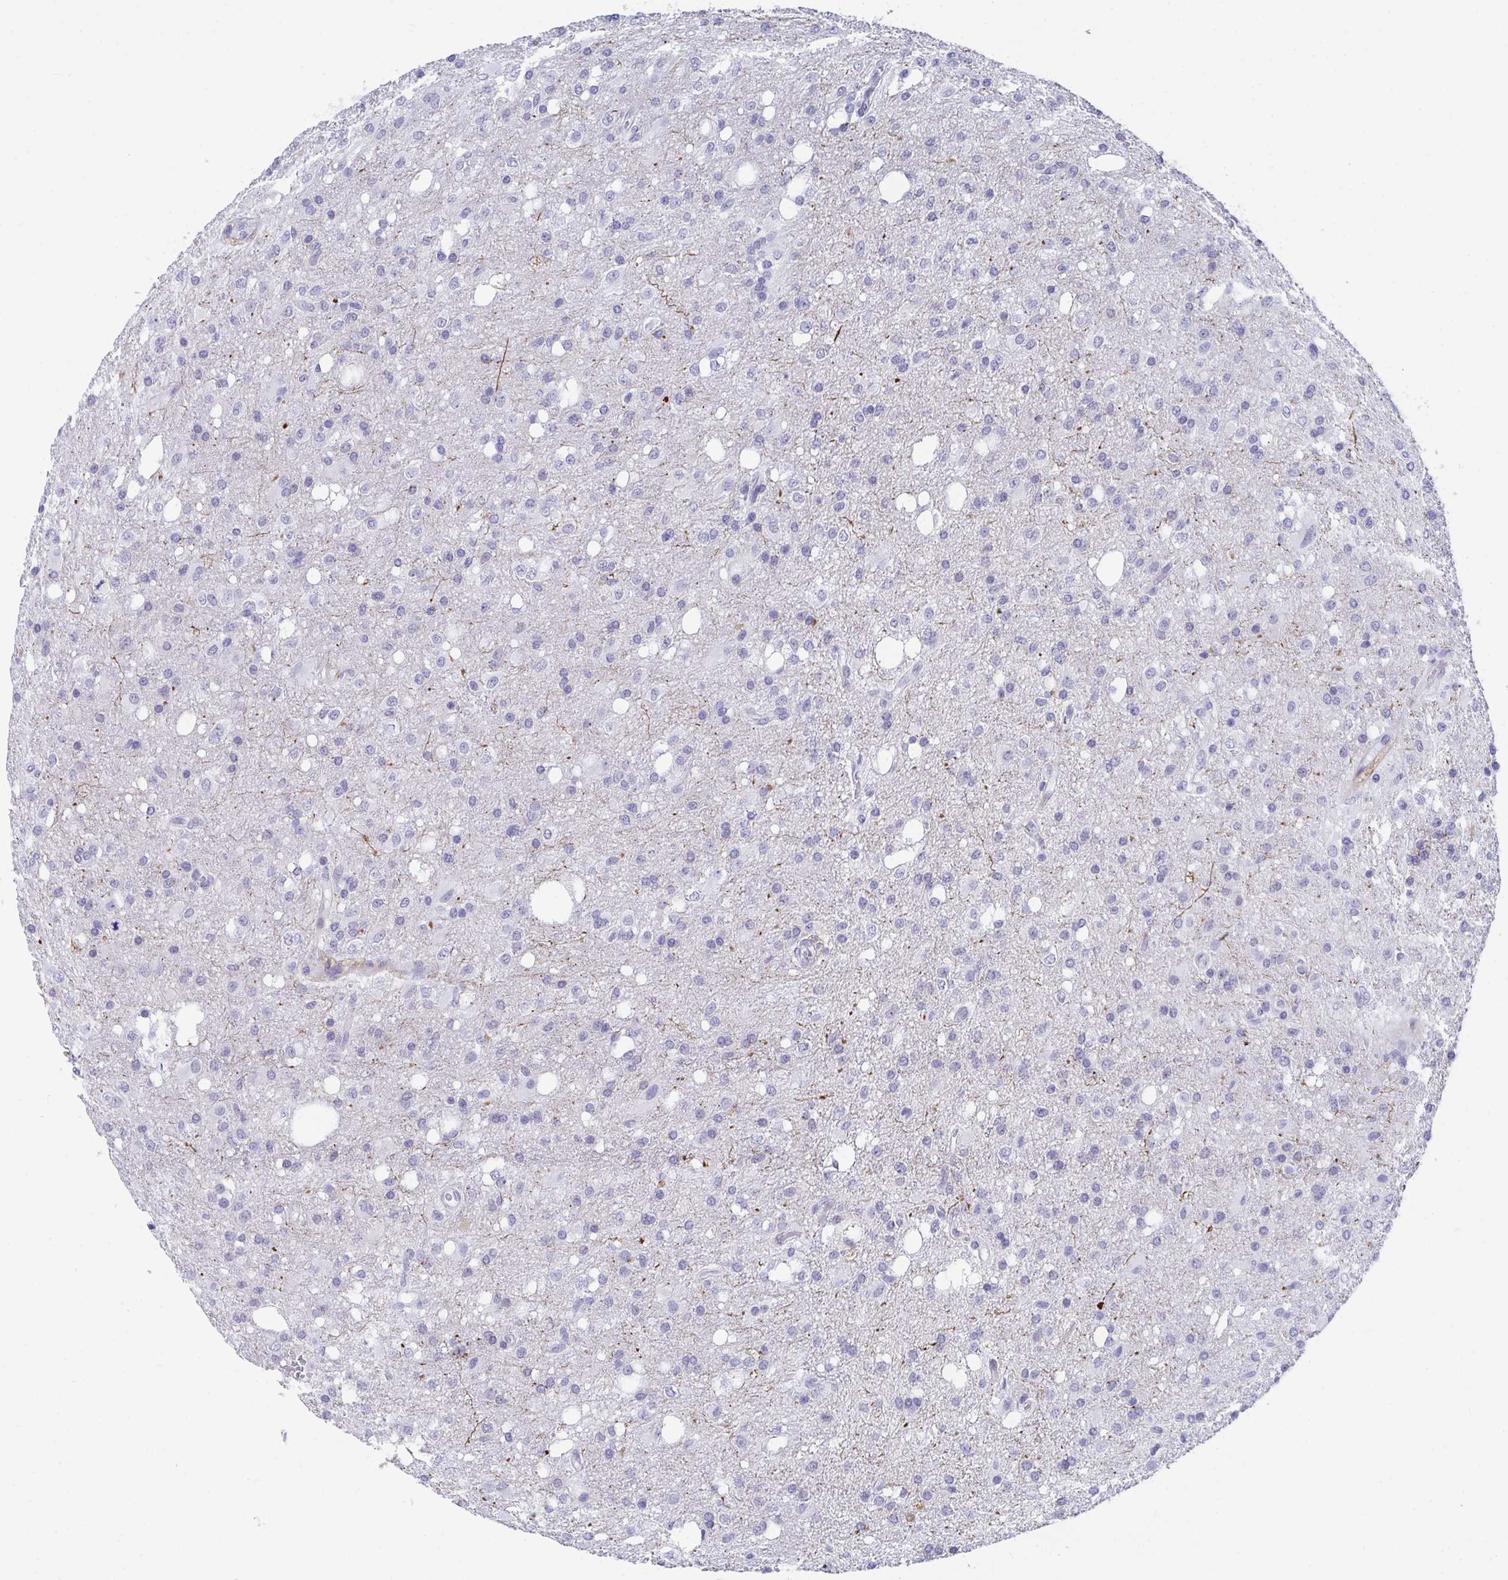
{"staining": {"intensity": "negative", "quantity": "none", "location": "none"}, "tissue": "glioma", "cell_type": "Tumor cells", "image_type": "cancer", "snomed": [{"axis": "morphology", "description": "Glioma, malignant, Low grade"}, {"axis": "topography", "description": "Brain"}], "caption": "Immunohistochemistry of human malignant glioma (low-grade) displays no staining in tumor cells.", "gene": "DAOA", "patient": {"sex": "female", "age": 58}}